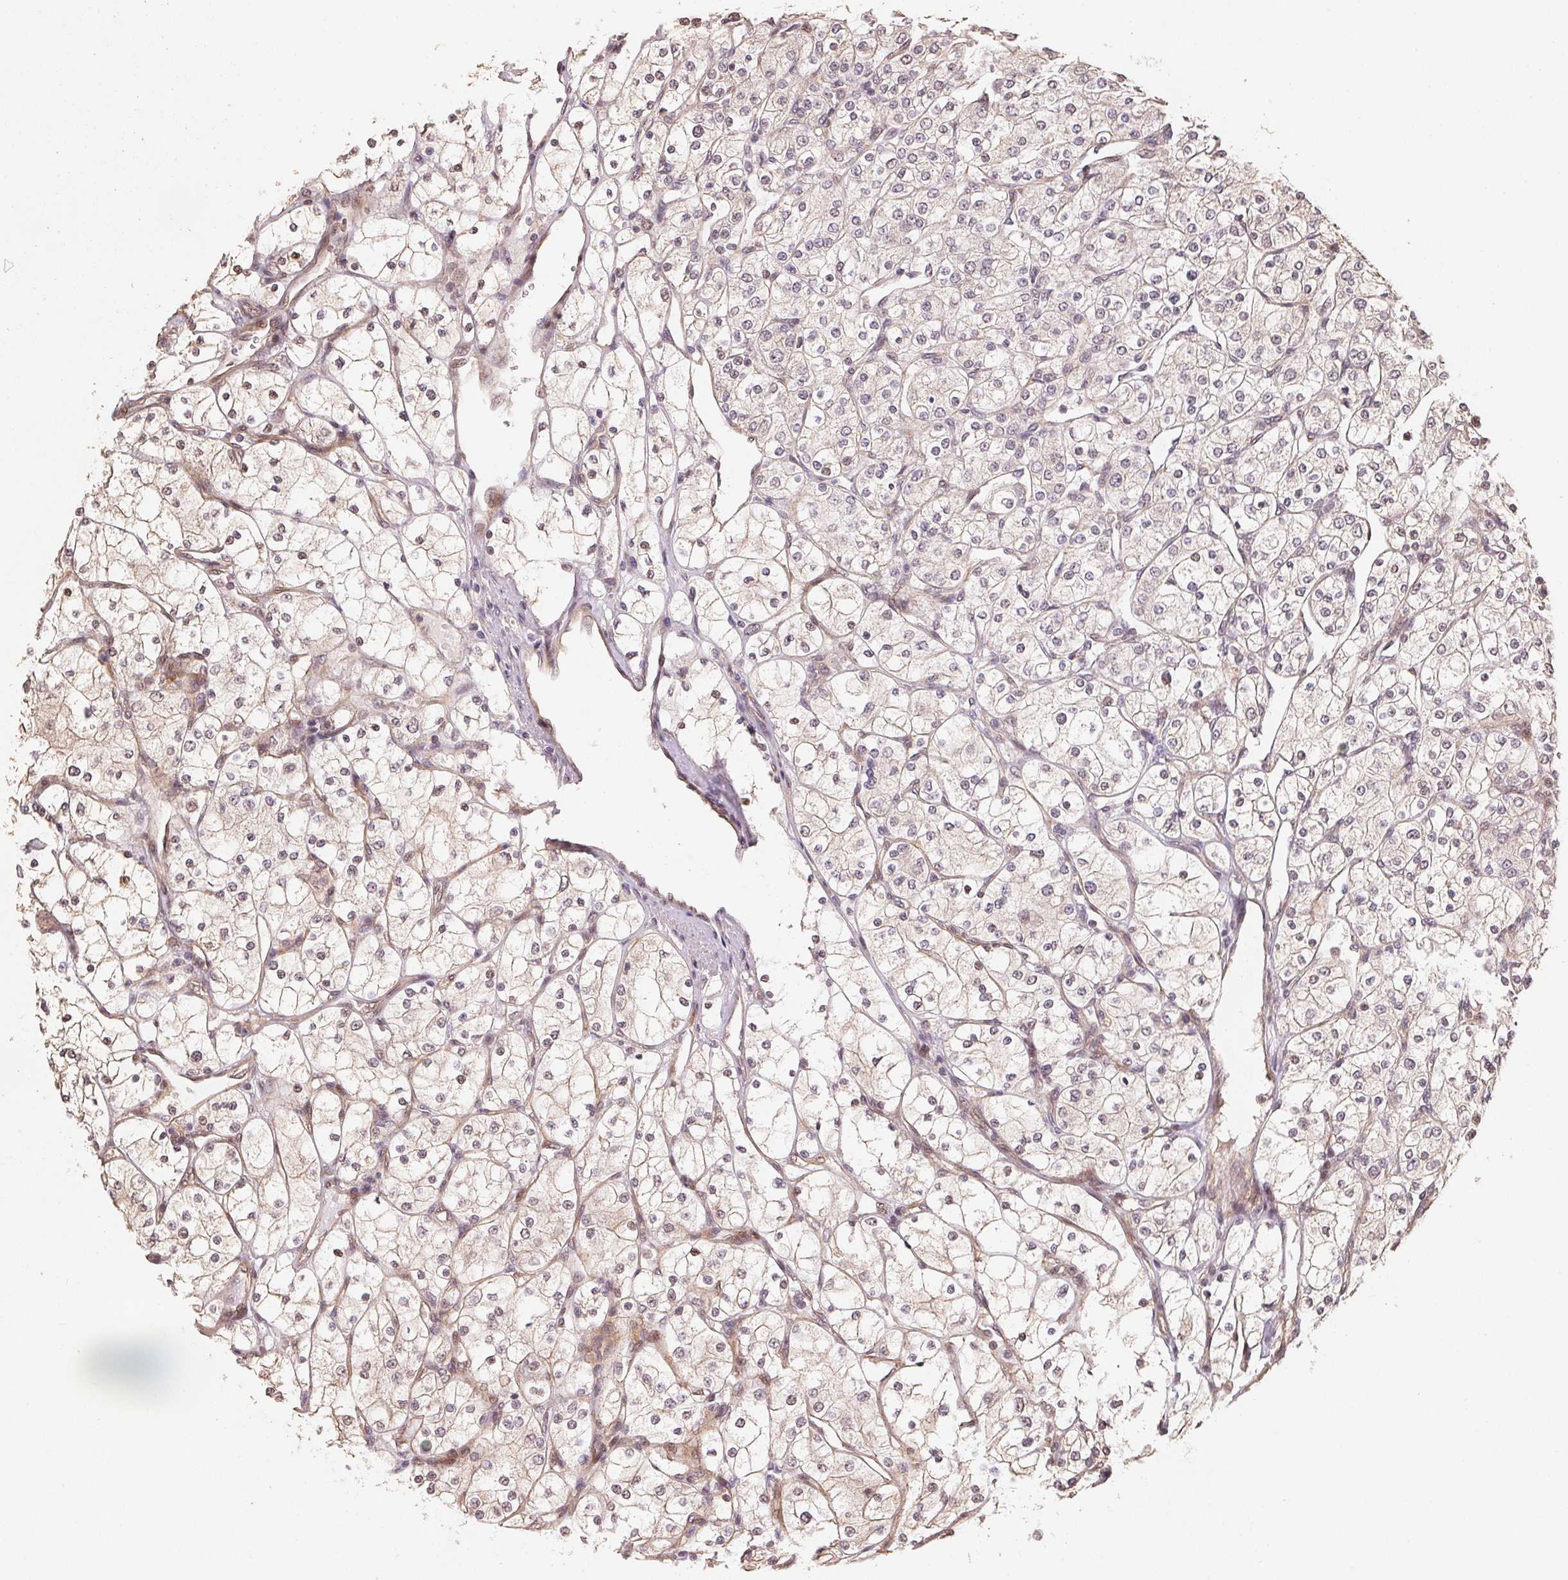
{"staining": {"intensity": "negative", "quantity": "none", "location": "none"}, "tissue": "renal cancer", "cell_type": "Tumor cells", "image_type": "cancer", "snomed": [{"axis": "morphology", "description": "Adenocarcinoma, NOS"}, {"axis": "topography", "description": "Kidney"}], "caption": "This is a photomicrograph of immunohistochemistry staining of renal adenocarcinoma, which shows no expression in tumor cells. The staining was performed using DAB (3,3'-diaminobenzidine) to visualize the protein expression in brown, while the nuclei were stained in blue with hematoxylin (Magnification: 20x).", "gene": "TMEM222", "patient": {"sex": "male", "age": 80}}